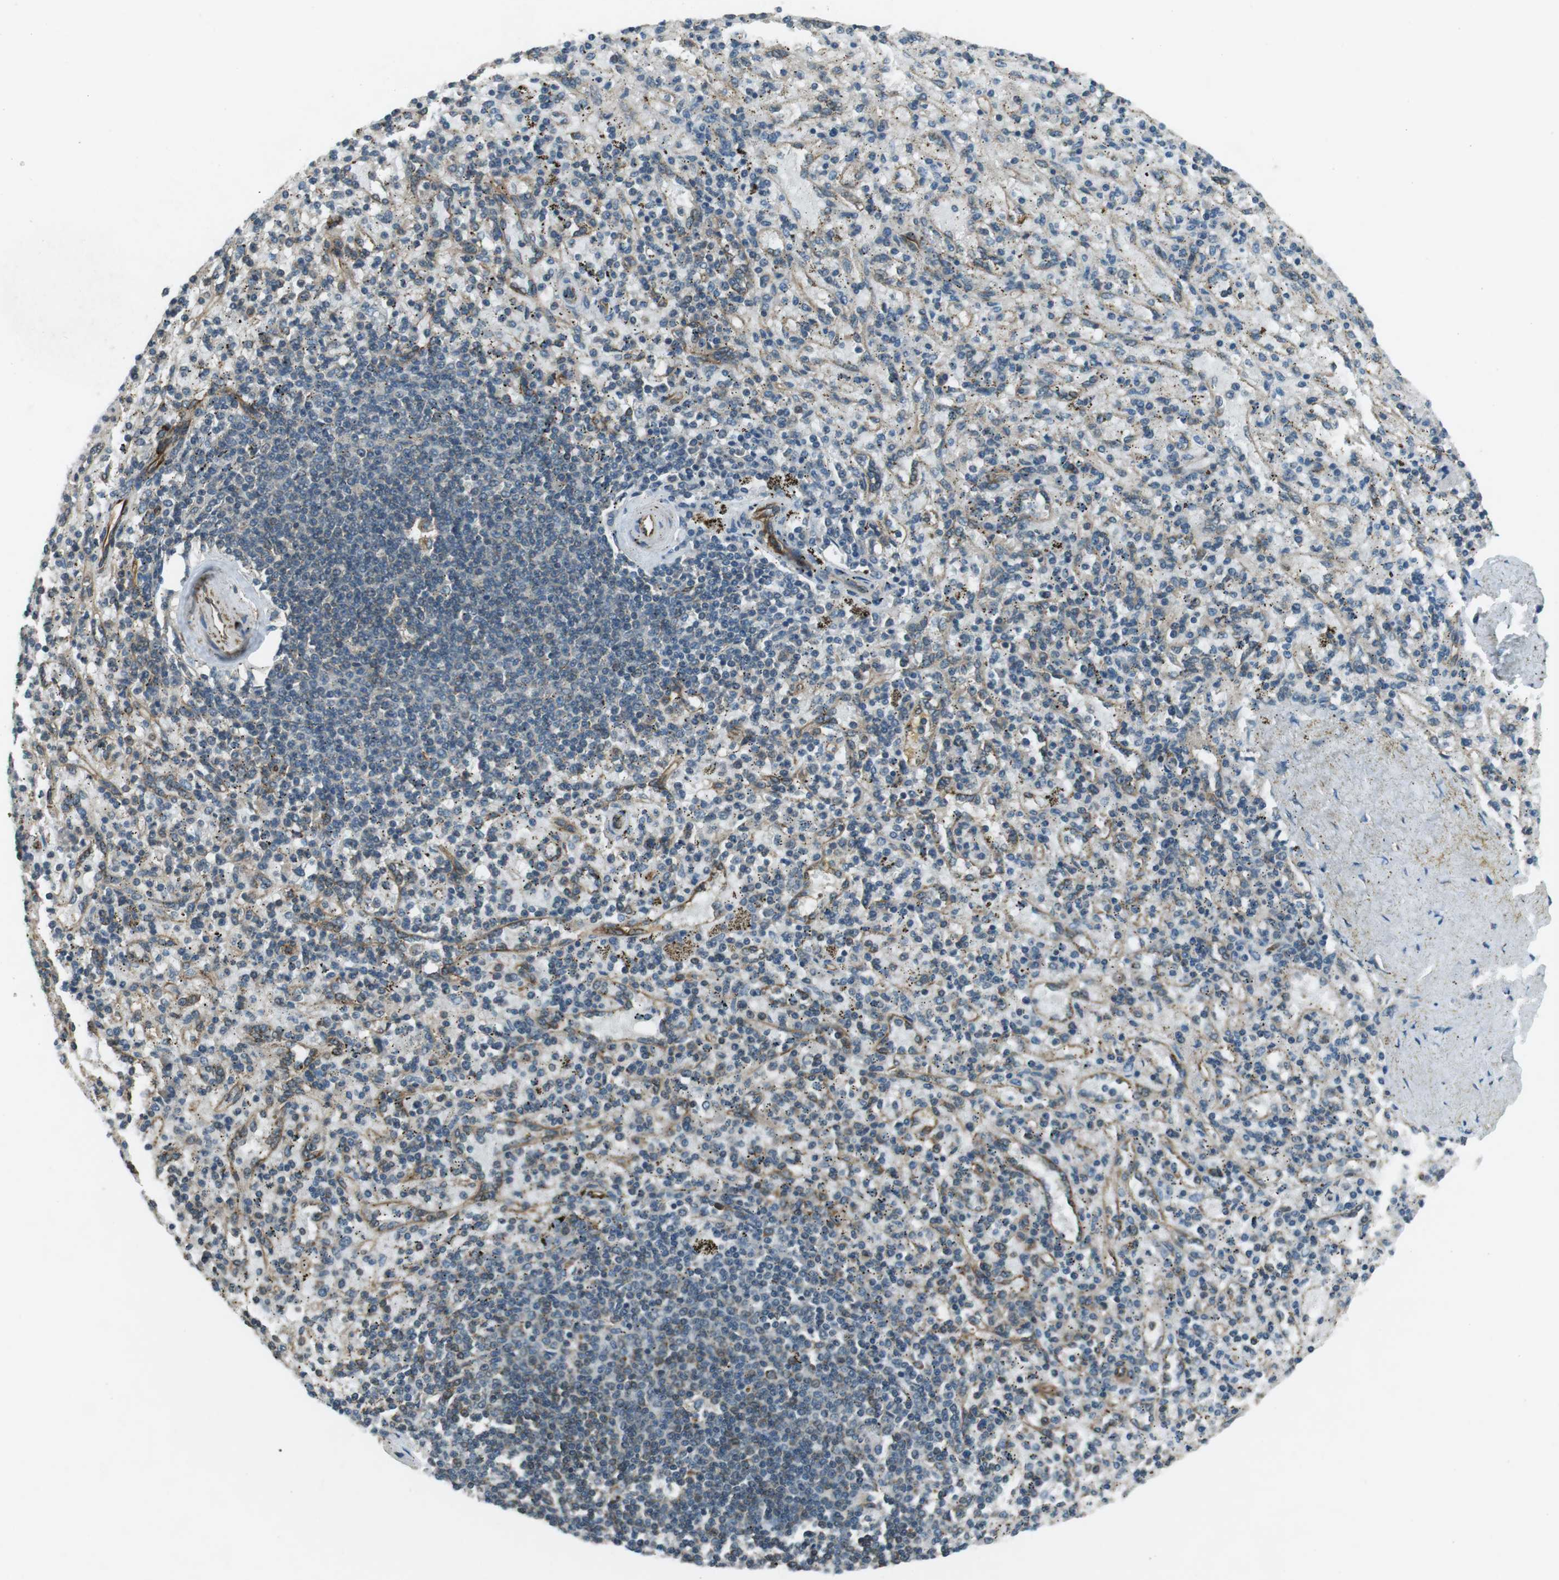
{"staining": {"intensity": "moderate", "quantity": "25%-75%", "location": "cytoplasmic/membranous"}, "tissue": "spleen", "cell_type": "Cells in red pulp", "image_type": "normal", "snomed": [{"axis": "morphology", "description": "Normal tissue, NOS"}, {"axis": "topography", "description": "Spleen"}], "caption": "Cells in red pulp demonstrate medium levels of moderate cytoplasmic/membranous staining in approximately 25%-75% of cells in normal spleen. The staining was performed using DAB, with brown indicating positive protein expression. Nuclei are stained blue with hematoxylin.", "gene": "KTN1", "patient": {"sex": "female", "age": 43}}